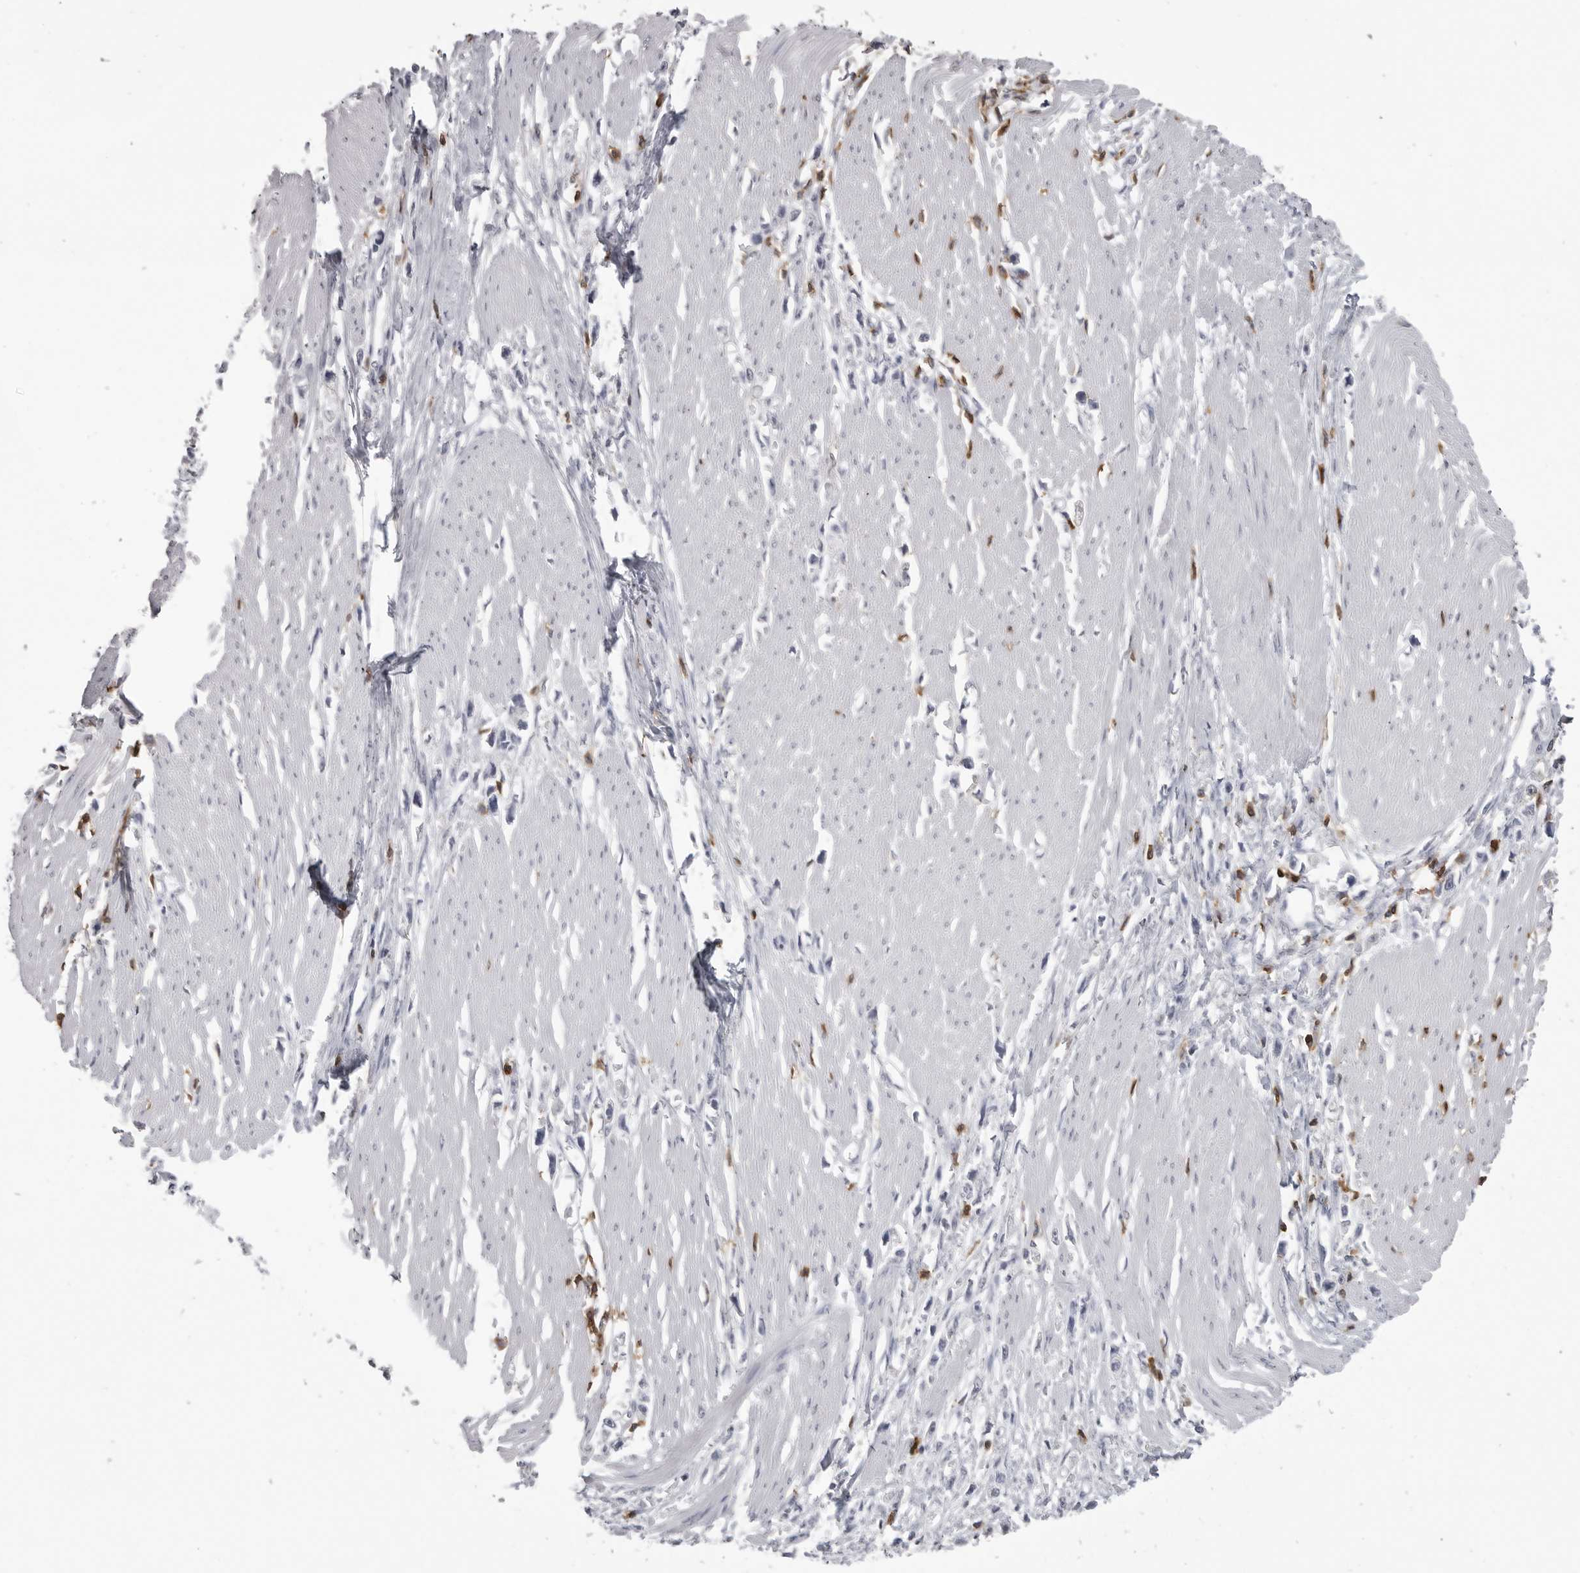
{"staining": {"intensity": "negative", "quantity": "none", "location": "none"}, "tissue": "stomach cancer", "cell_type": "Tumor cells", "image_type": "cancer", "snomed": [{"axis": "morphology", "description": "Adenocarcinoma, NOS"}, {"axis": "topography", "description": "Stomach"}], "caption": "High power microscopy photomicrograph of an immunohistochemistry (IHC) histopathology image of stomach cancer, revealing no significant expression in tumor cells. (Stains: DAB (3,3'-diaminobenzidine) IHC with hematoxylin counter stain, Microscopy: brightfield microscopy at high magnification).", "gene": "ITGAL", "patient": {"sex": "female", "age": 59}}